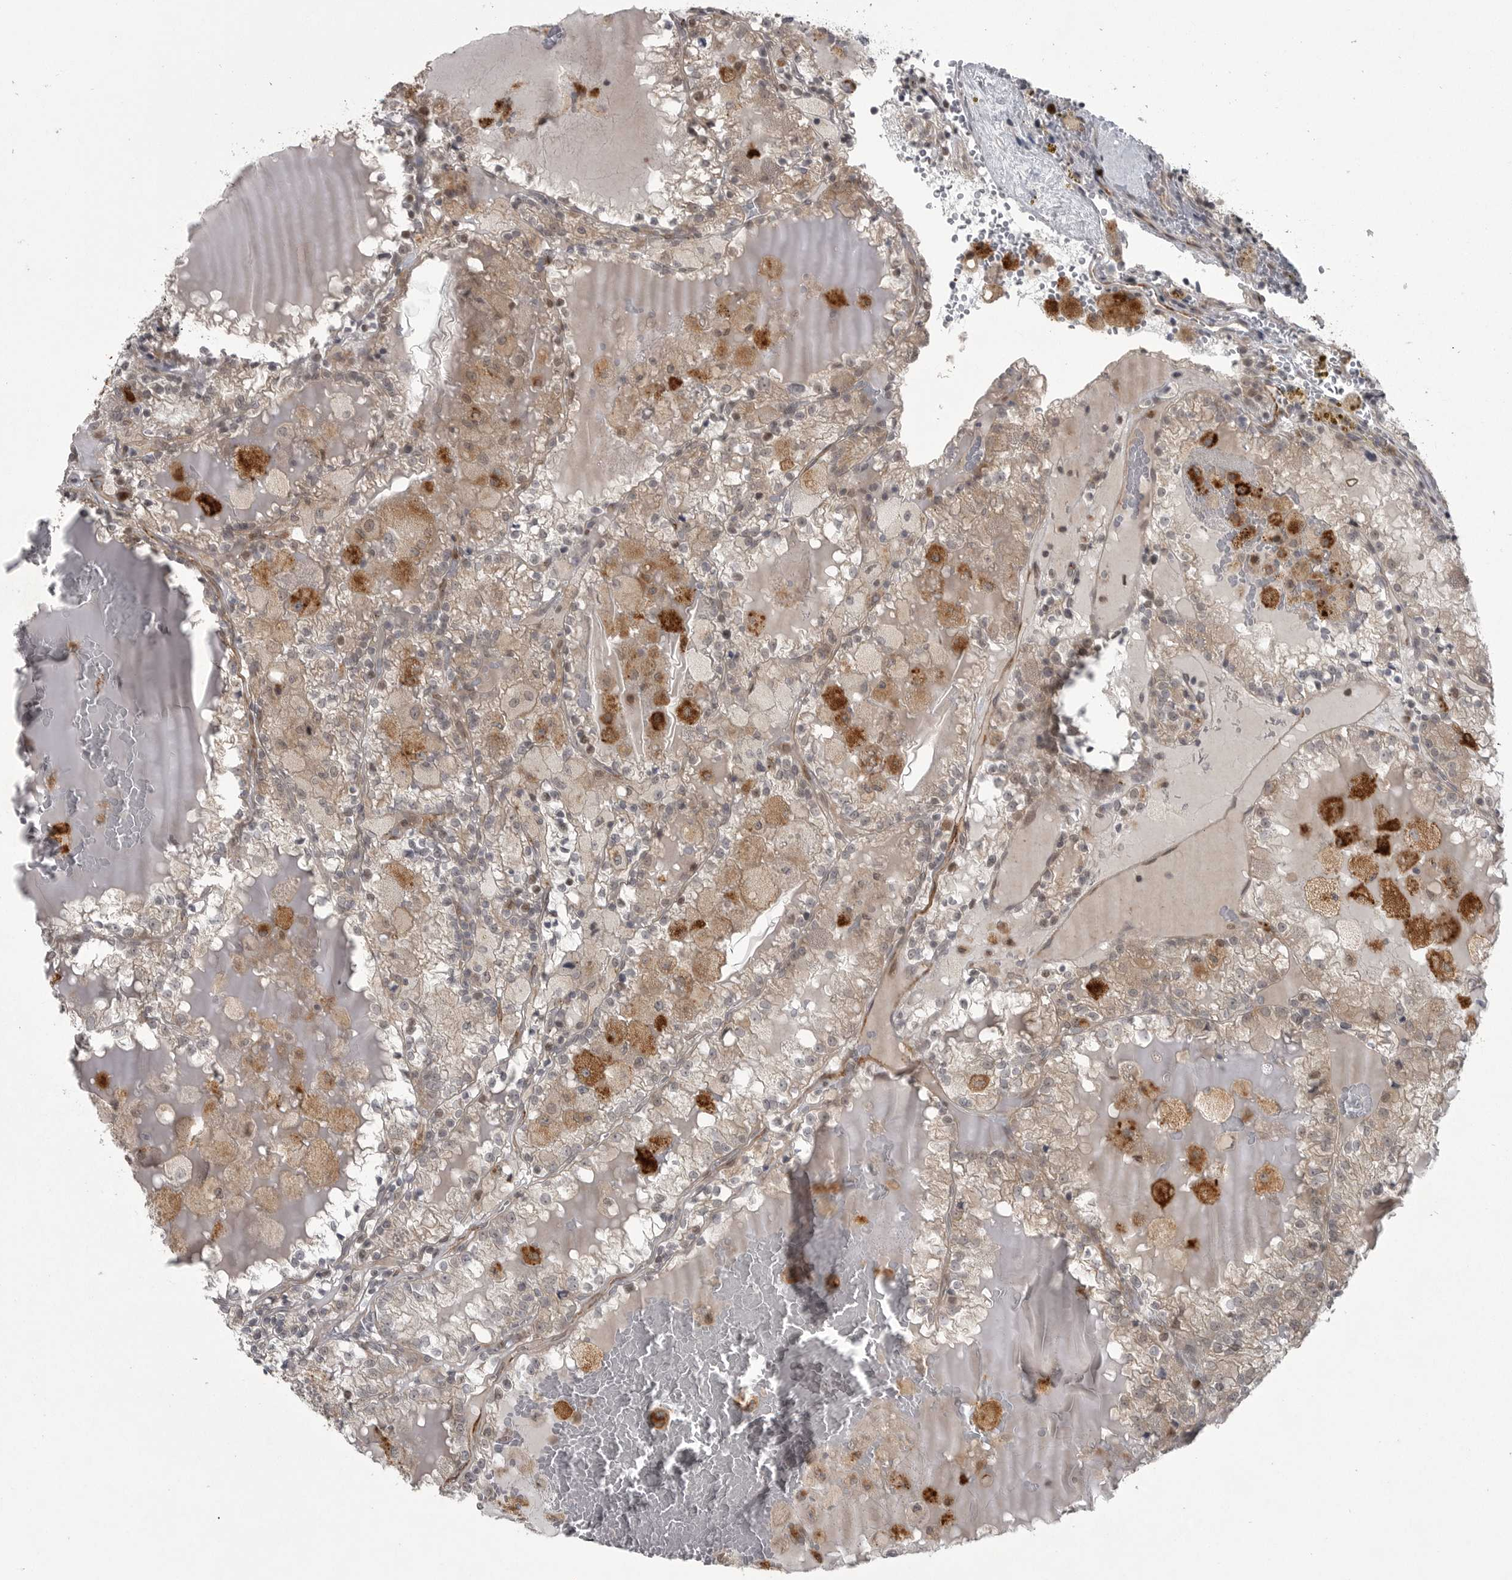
{"staining": {"intensity": "weak", "quantity": ">75%", "location": "cytoplasmic/membranous"}, "tissue": "renal cancer", "cell_type": "Tumor cells", "image_type": "cancer", "snomed": [{"axis": "morphology", "description": "Adenocarcinoma, NOS"}, {"axis": "topography", "description": "Kidney"}], "caption": "Renal cancer tissue displays weak cytoplasmic/membranous positivity in about >75% of tumor cells, visualized by immunohistochemistry. (DAB = brown stain, brightfield microscopy at high magnification).", "gene": "PPP1R9A", "patient": {"sex": "female", "age": 56}}